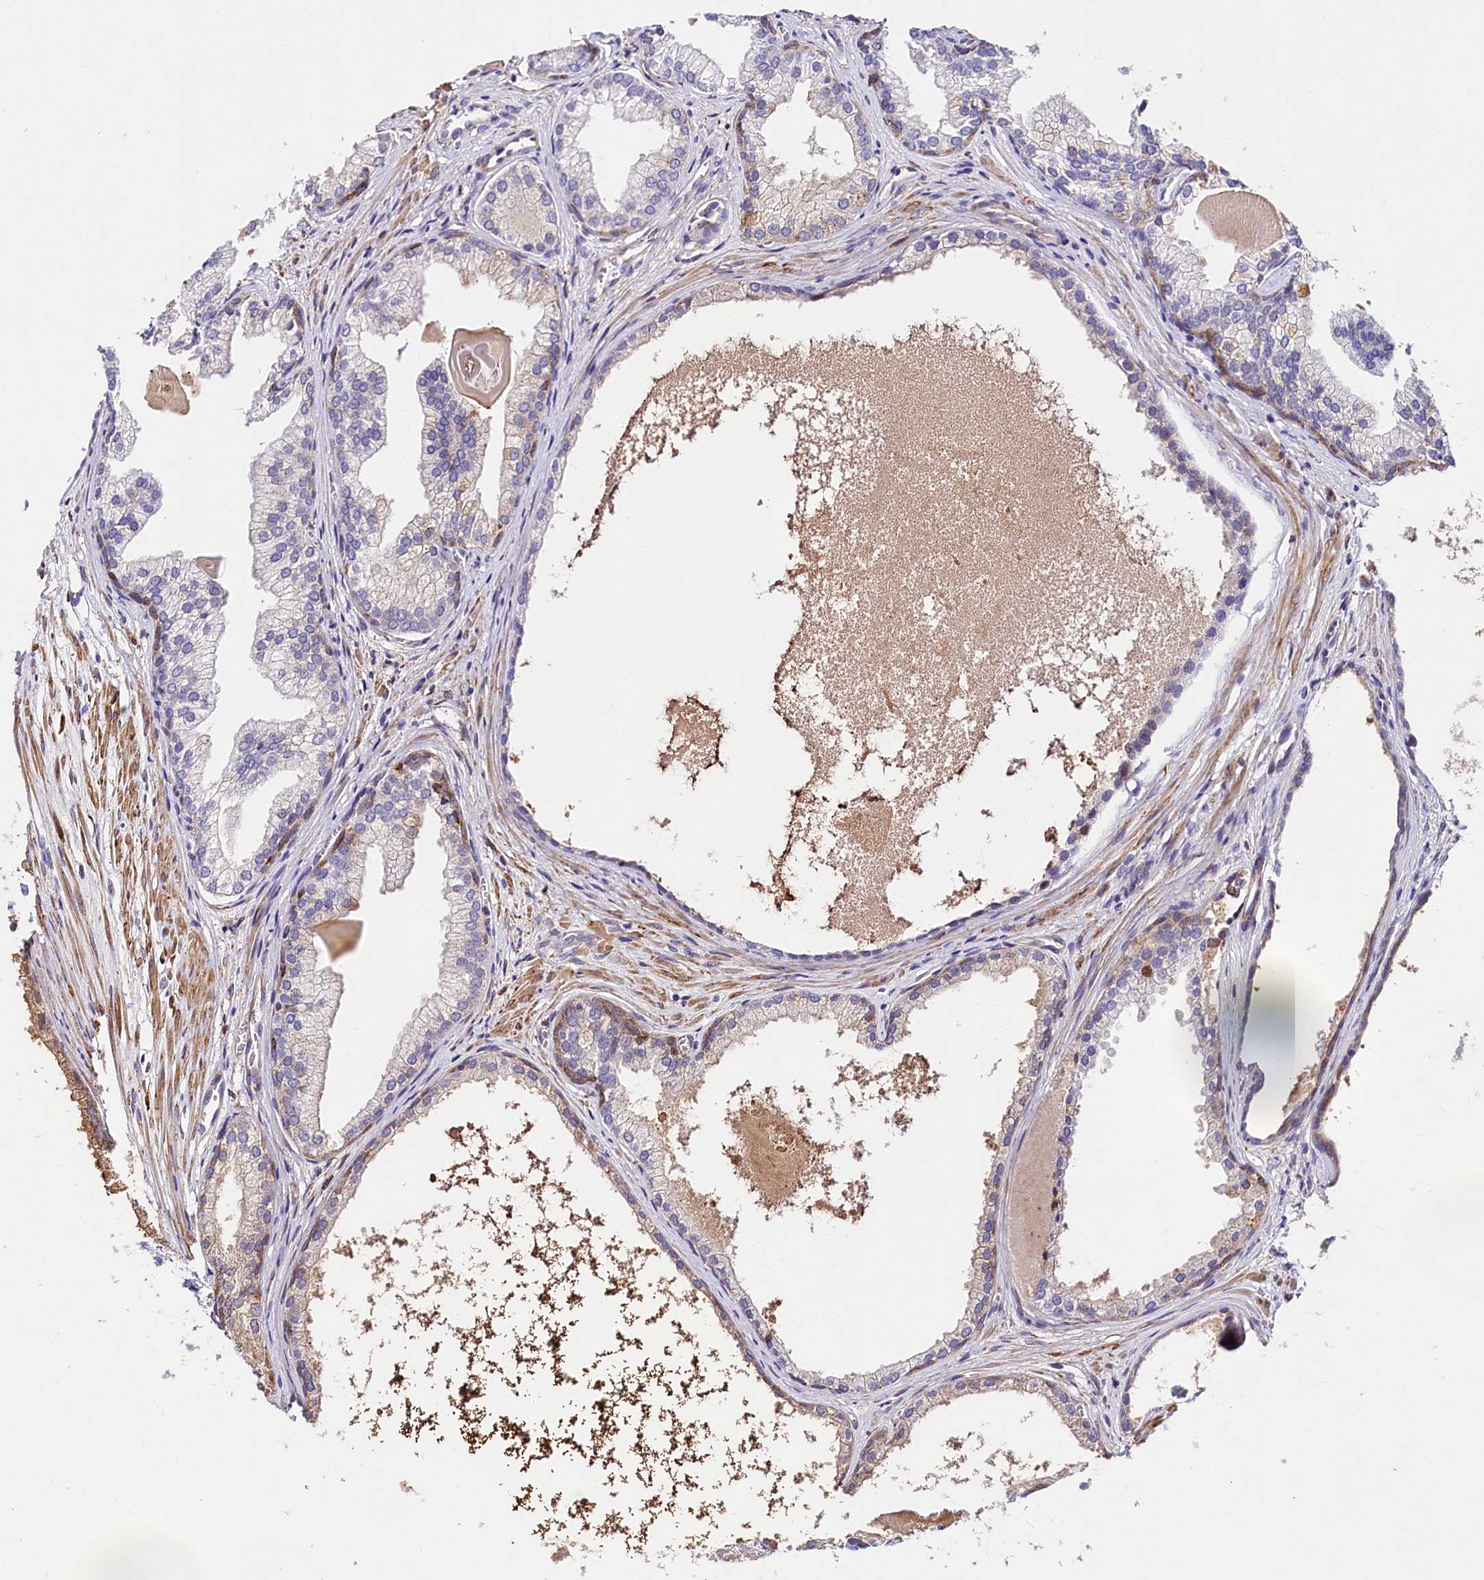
{"staining": {"intensity": "negative", "quantity": "none", "location": "none"}, "tissue": "prostate cancer", "cell_type": "Tumor cells", "image_type": "cancer", "snomed": [{"axis": "morphology", "description": "Adenocarcinoma, Low grade"}, {"axis": "topography", "description": "Prostate"}], "caption": "Human prostate cancer (low-grade adenocarcinoma) stained for a protein using IHC reveals no staining in tumor cells.", "gene": "ITGA1", "patient": {"sex": "male", "age": 54}}